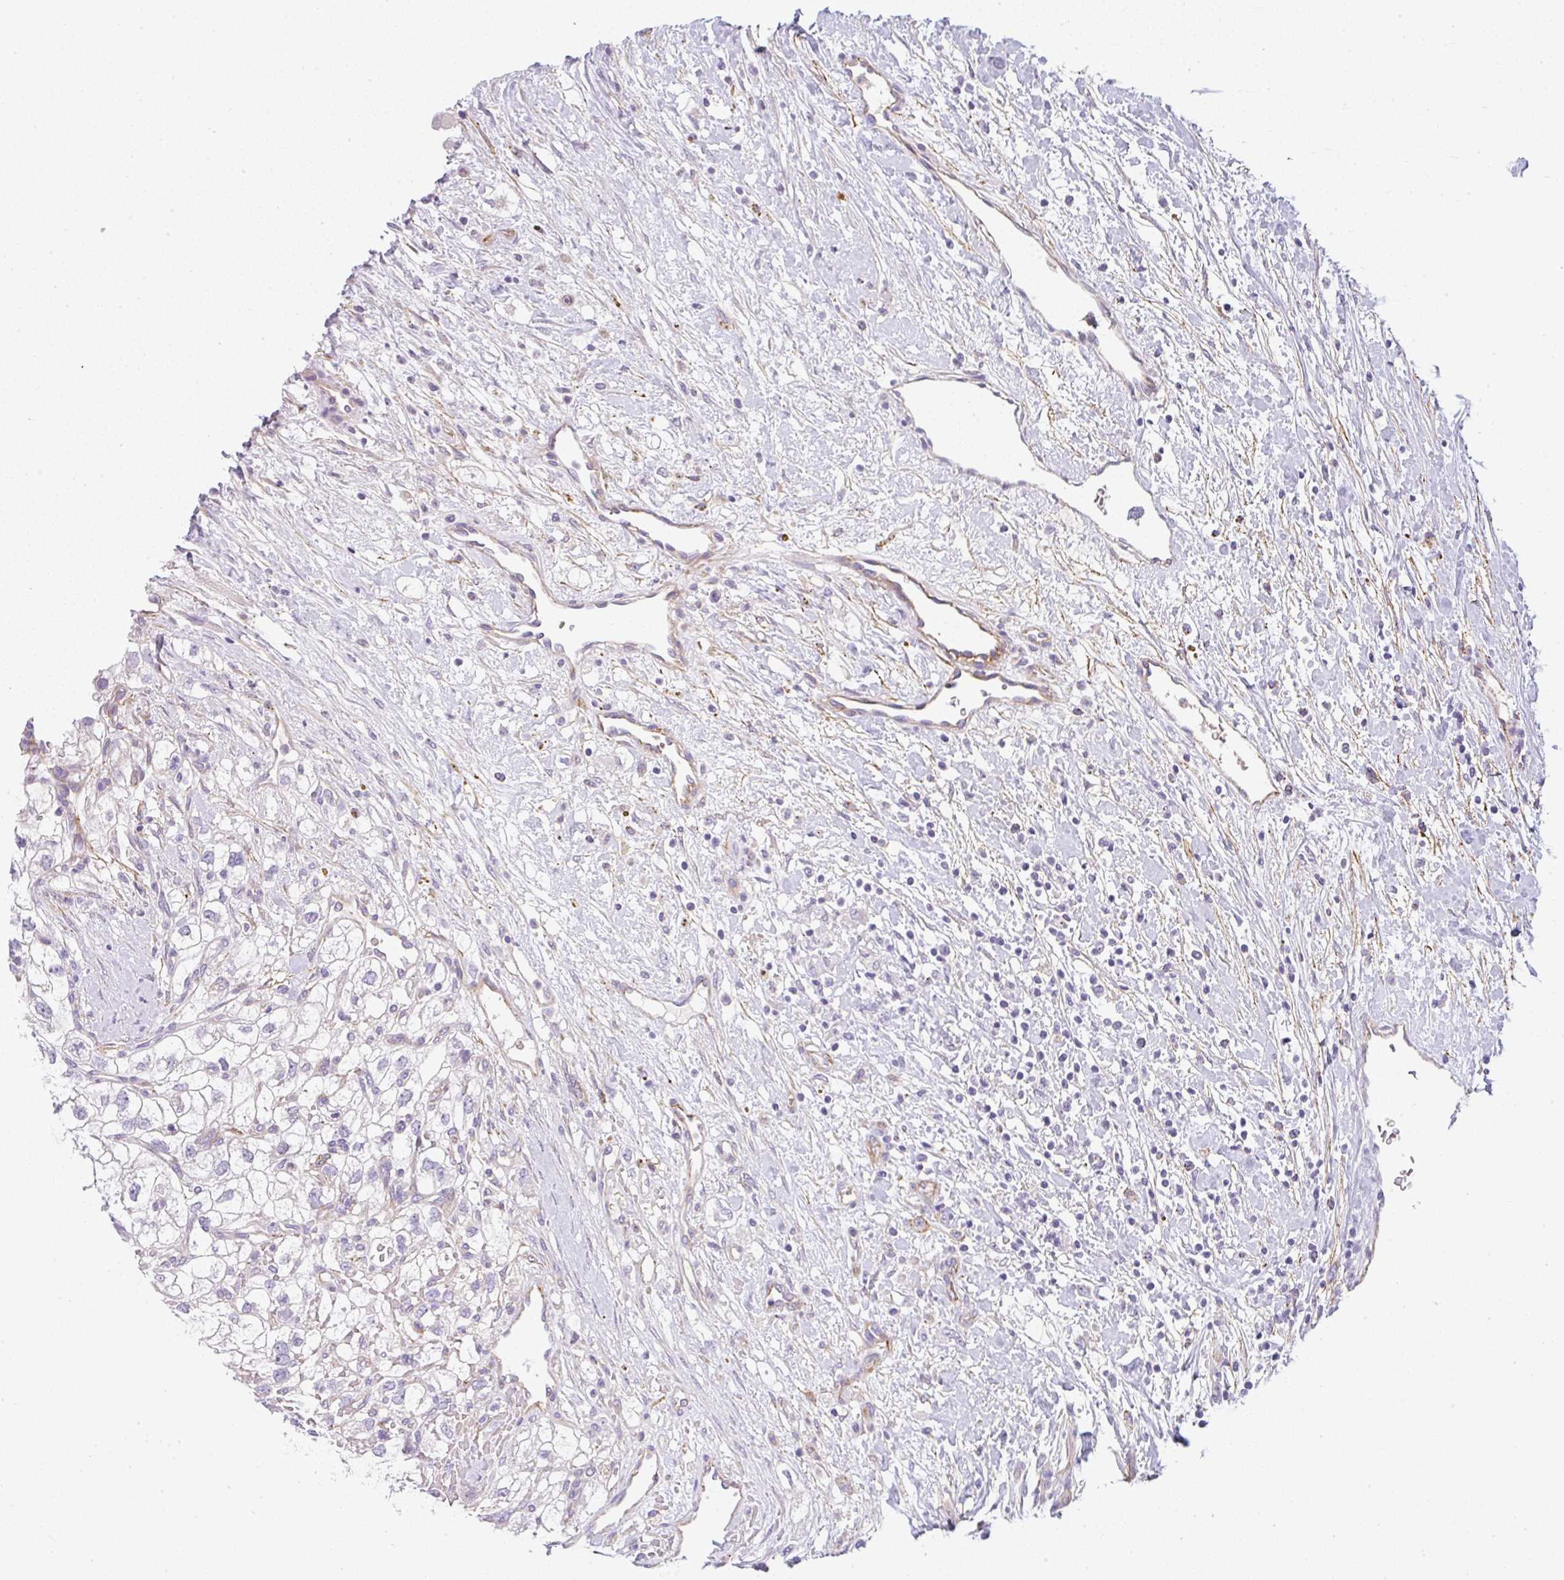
{"staining": {"intensity": "negative", "quantity": "none", "location": "none"}, "tissue": "renal cancer", "cell_type": "Tumor cells", "image_type": "cancer", "snomed": [{"axis": "morphology", "description": "Adenocarcinoma, NOS"}, {"axis": "topography", "description": "Kidney"}], "caption": "Immunohistochemistry of renal adenocarcinoma displays no staining in tumor cells.", "gene": "LPAR4", "patient": {"sex": "male", "age": 59}}